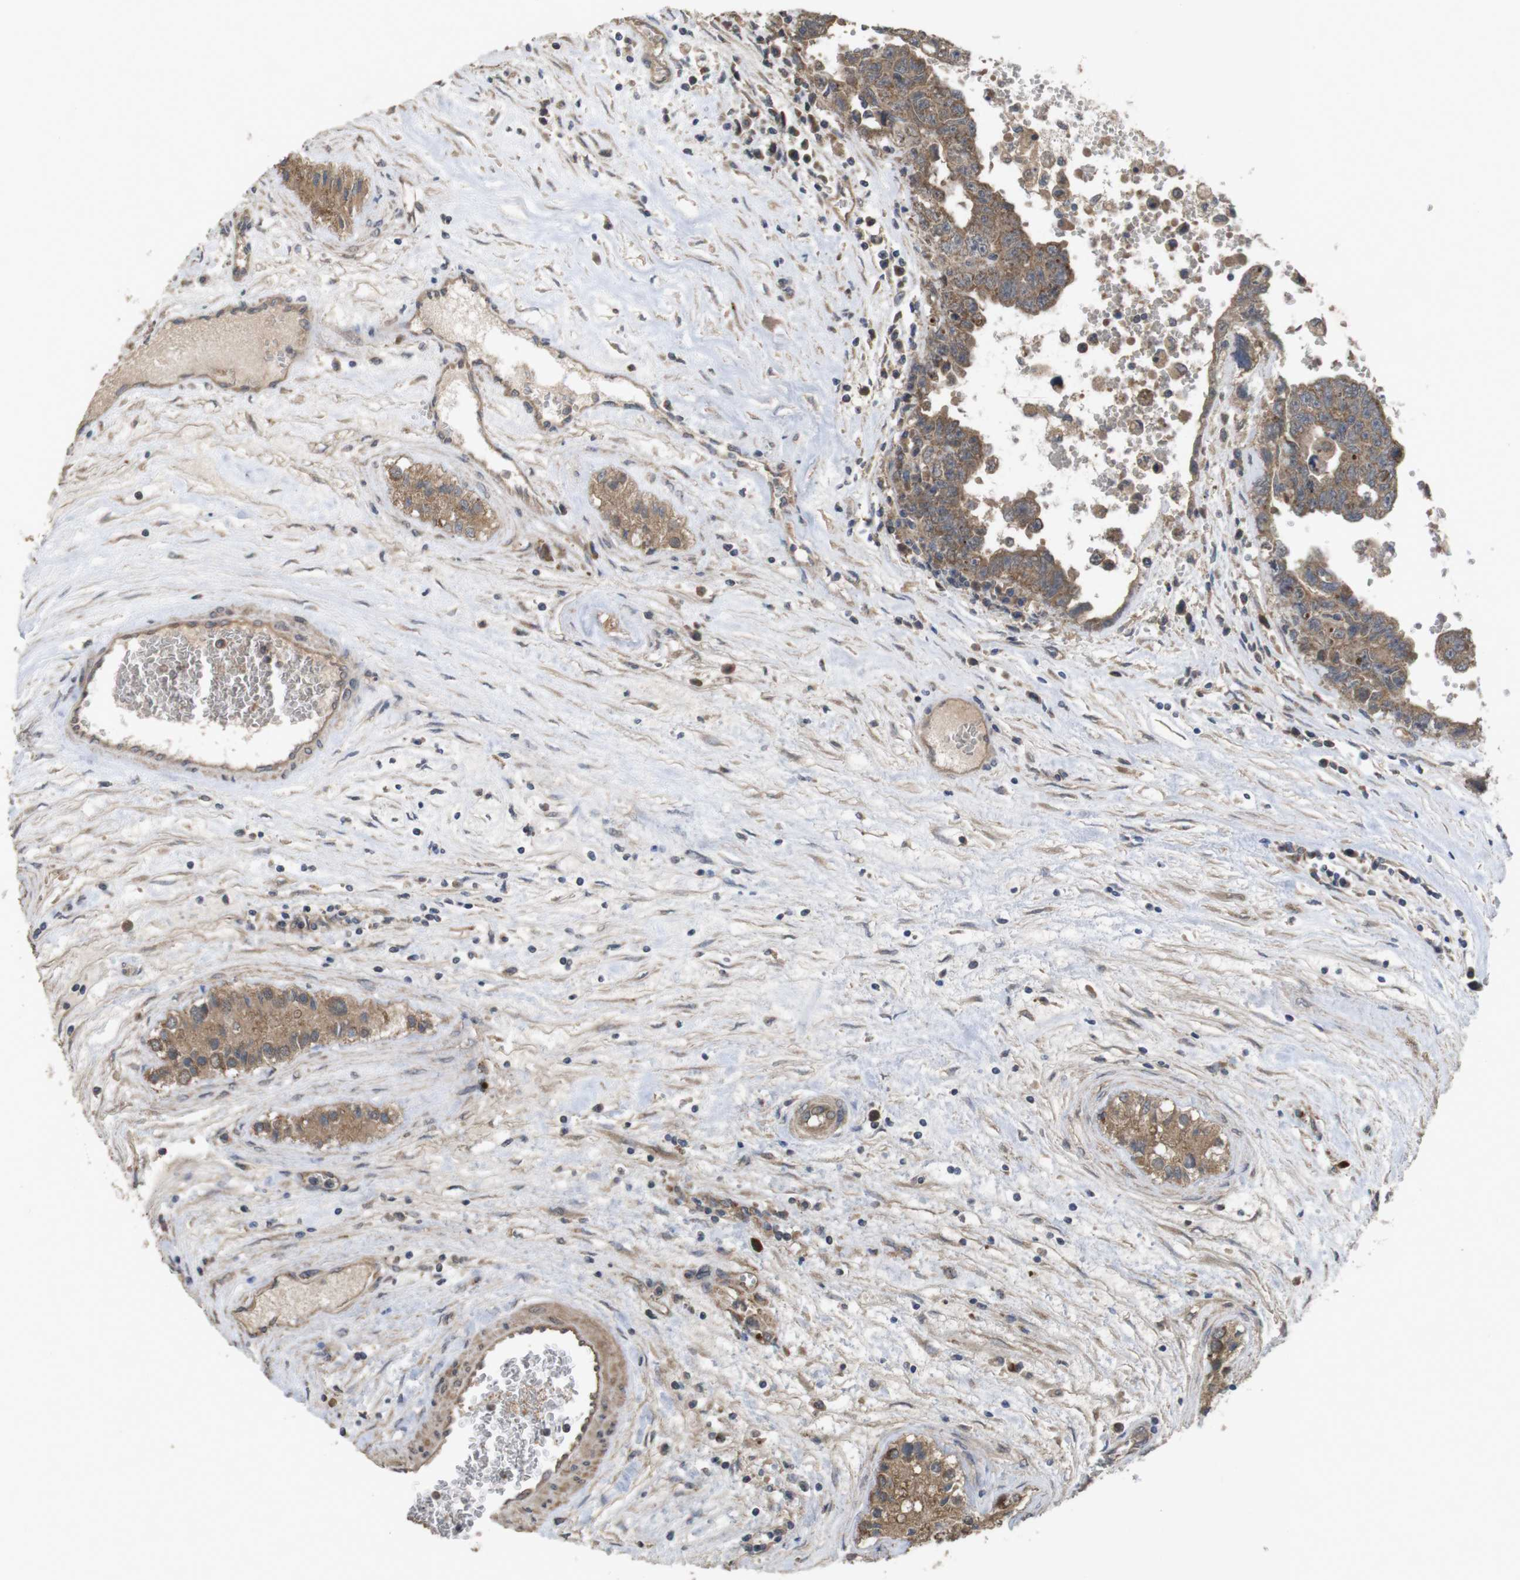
{"staining": {"intensity": "moderate", "quantity": ">75%", "location": "cytoplasmic/membranous"}, "tissue": "testis cancer", "cell_type": "Tumor cells", "image_type": "cancer", "snomed": [{"axis": "morphology", "description": "Carcinoma, Embryonal, NOS"}, {"axis": "topography", "description": "Testis"}], "caption": "DAB (3,3'-diaminobenzidine) immunohistochemical staining of human testis cancer (embryonal carcinoma) displays moderate cytoplasmic/membranous protein expression in about >75% of tumor cells.", "gene": "KCNS3", "patient": {"sex": "male", "age": 28}}